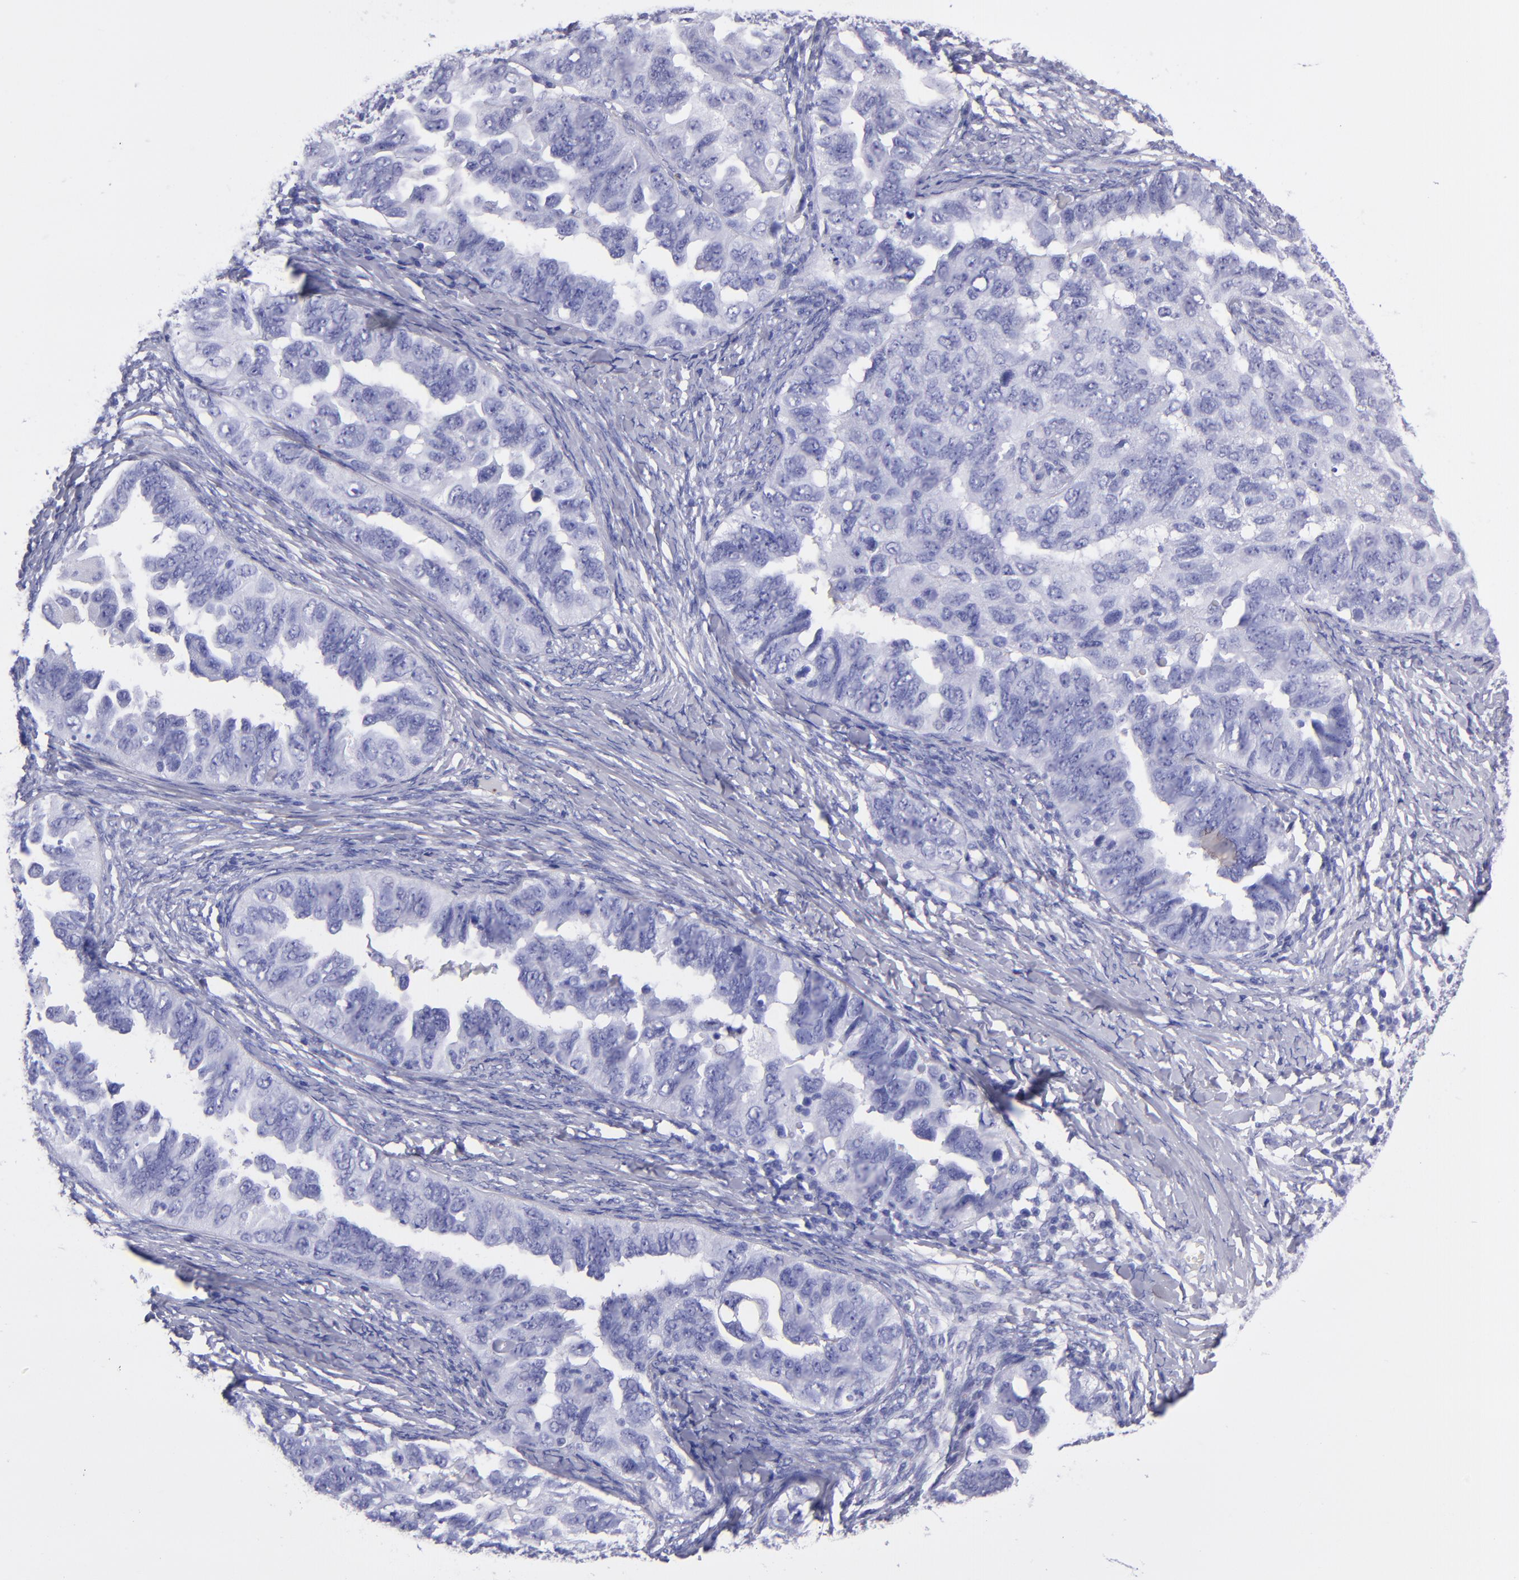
{"staining": {"intensity": "negative", "quantity": "none", "location": "none"}, "tissue": "ovarian cancer", "cell_type": "Tumor cells", "image_type": "cancer", "snomed": [{"axis": "morphology", "description": "Cystadenocarcinoma, serous, NOS"}, {"axis": "topography", "description": "Ovary"}], "caption": "Immunohistochemical staining of ovarian cancer reveals no significant positivity in tumor cells. (DAB (3,3'-diaminobenzidine) IHC, high magnification).", "gene": "EFCAB13", "patient": {"sex": "female", "age": 82}}